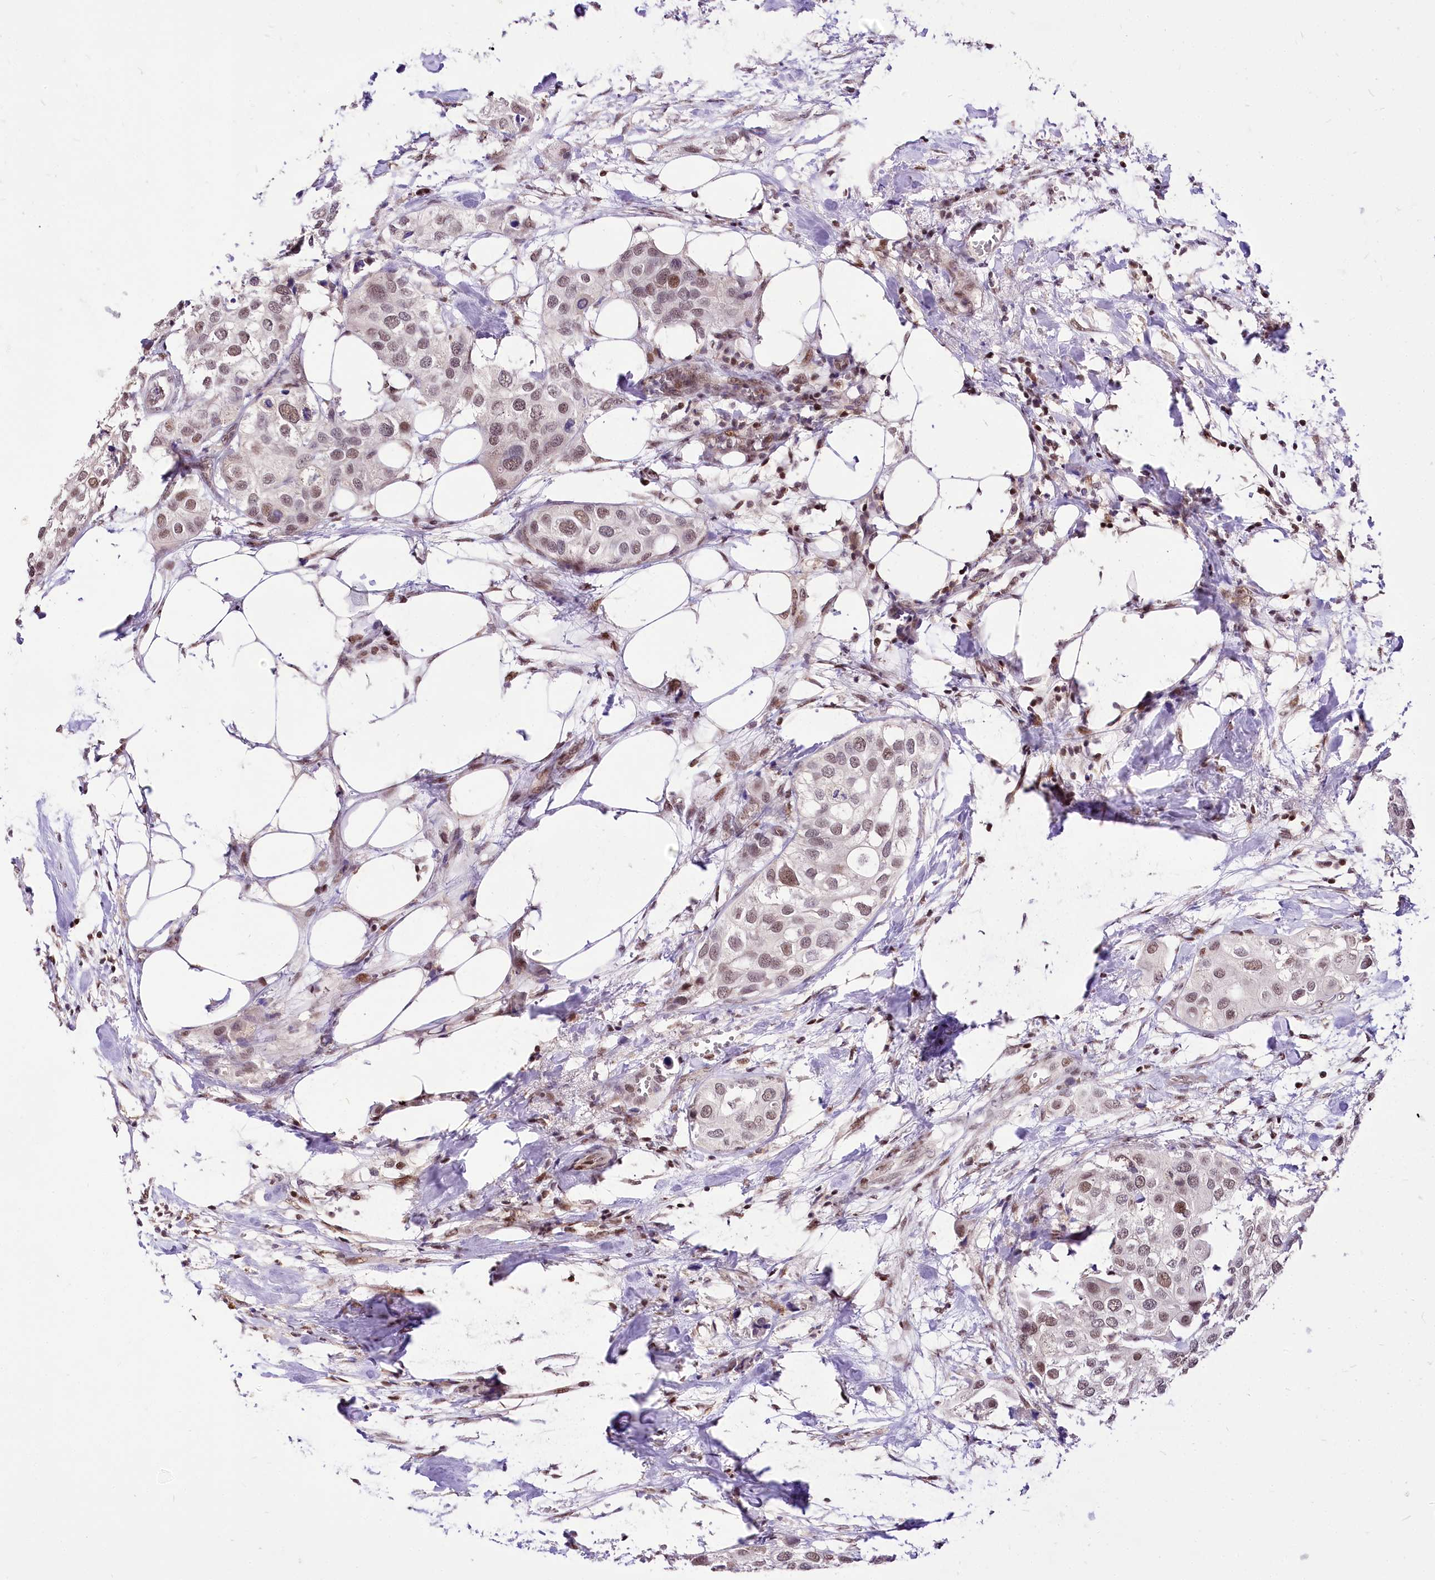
{"staining": {"intensity": "weak", "quantity": ">75%", "location": "nuclear"}, "tissue": "urothelial cancer", "cell_type": "Tumor cells", "image_type": "cancer", "snomed": [{"axis": "morphology", "description": "Urothelial carcinoma, High grade"}, {"axis": "topography", "description": "Urinary bladder"}], "caption": "Human urothelial carcinoma (high-grade) stained with a brown dye exhibits weak nuclear positive expression in about >75% of tumor cells.", "gene": "POLA2", "patient": {"sex": "male", "age": 64}}